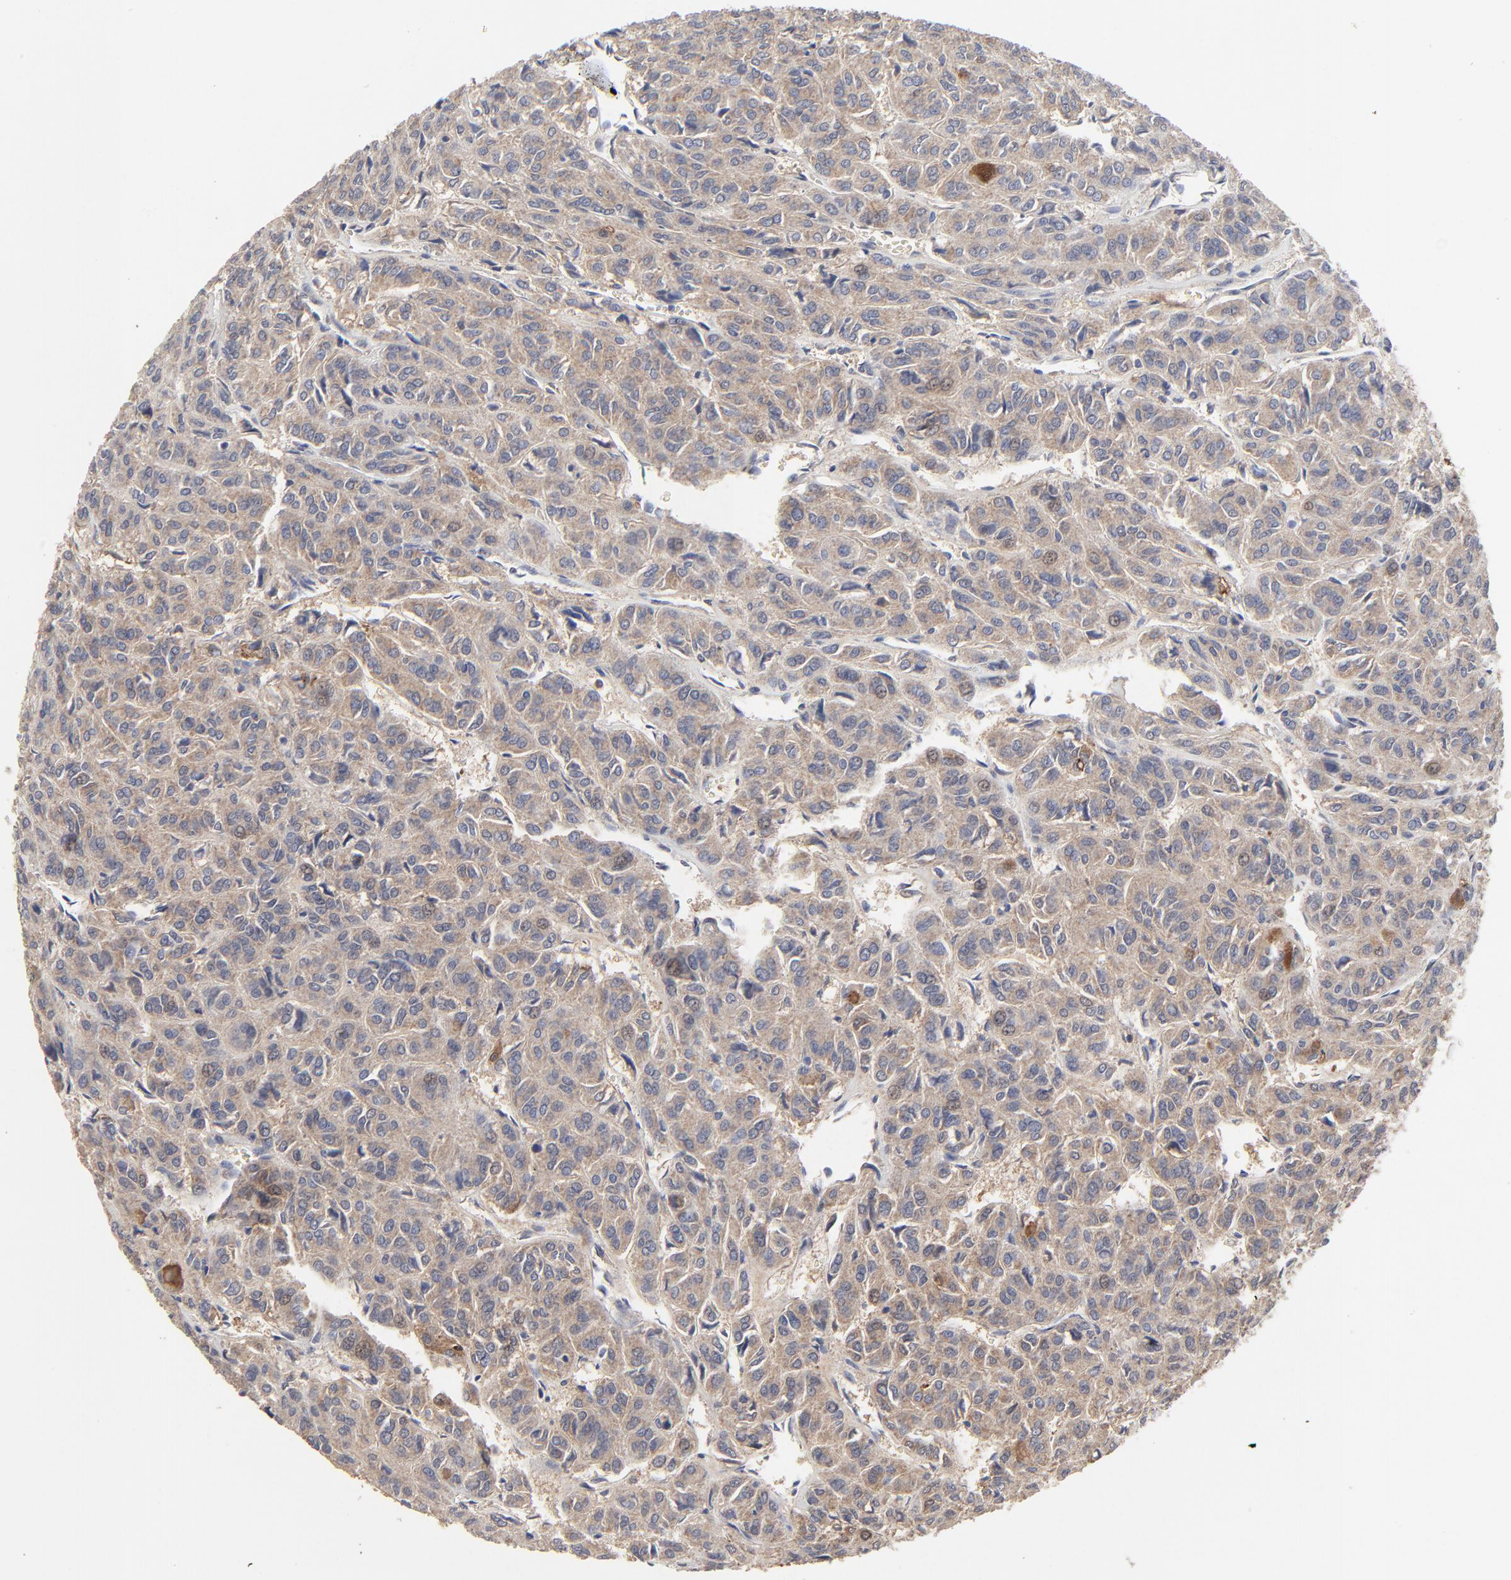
{"staining": {"intensity": "moderate", "quantity": ">75%", "location": "cytoplasmic/membranous"}, "tissue": "thyroid cancer", "cell_type": "Tumor cells", "image_type": "cancer", "snomed": [{"axis": "morphology", "description": "Follicular adenoma carcinoma, NOS"}, {"axis": "topography", "description": "Thyroid gland"}], "caption": "Thyroid cancer was stained to show a protein in brown. There is medium levels of moderate cytoplasmic/membranous positivity in approximately >75% of tumor cells.", "gene": "LGALS3", "patient": {"sex": "female", "age": 71}}